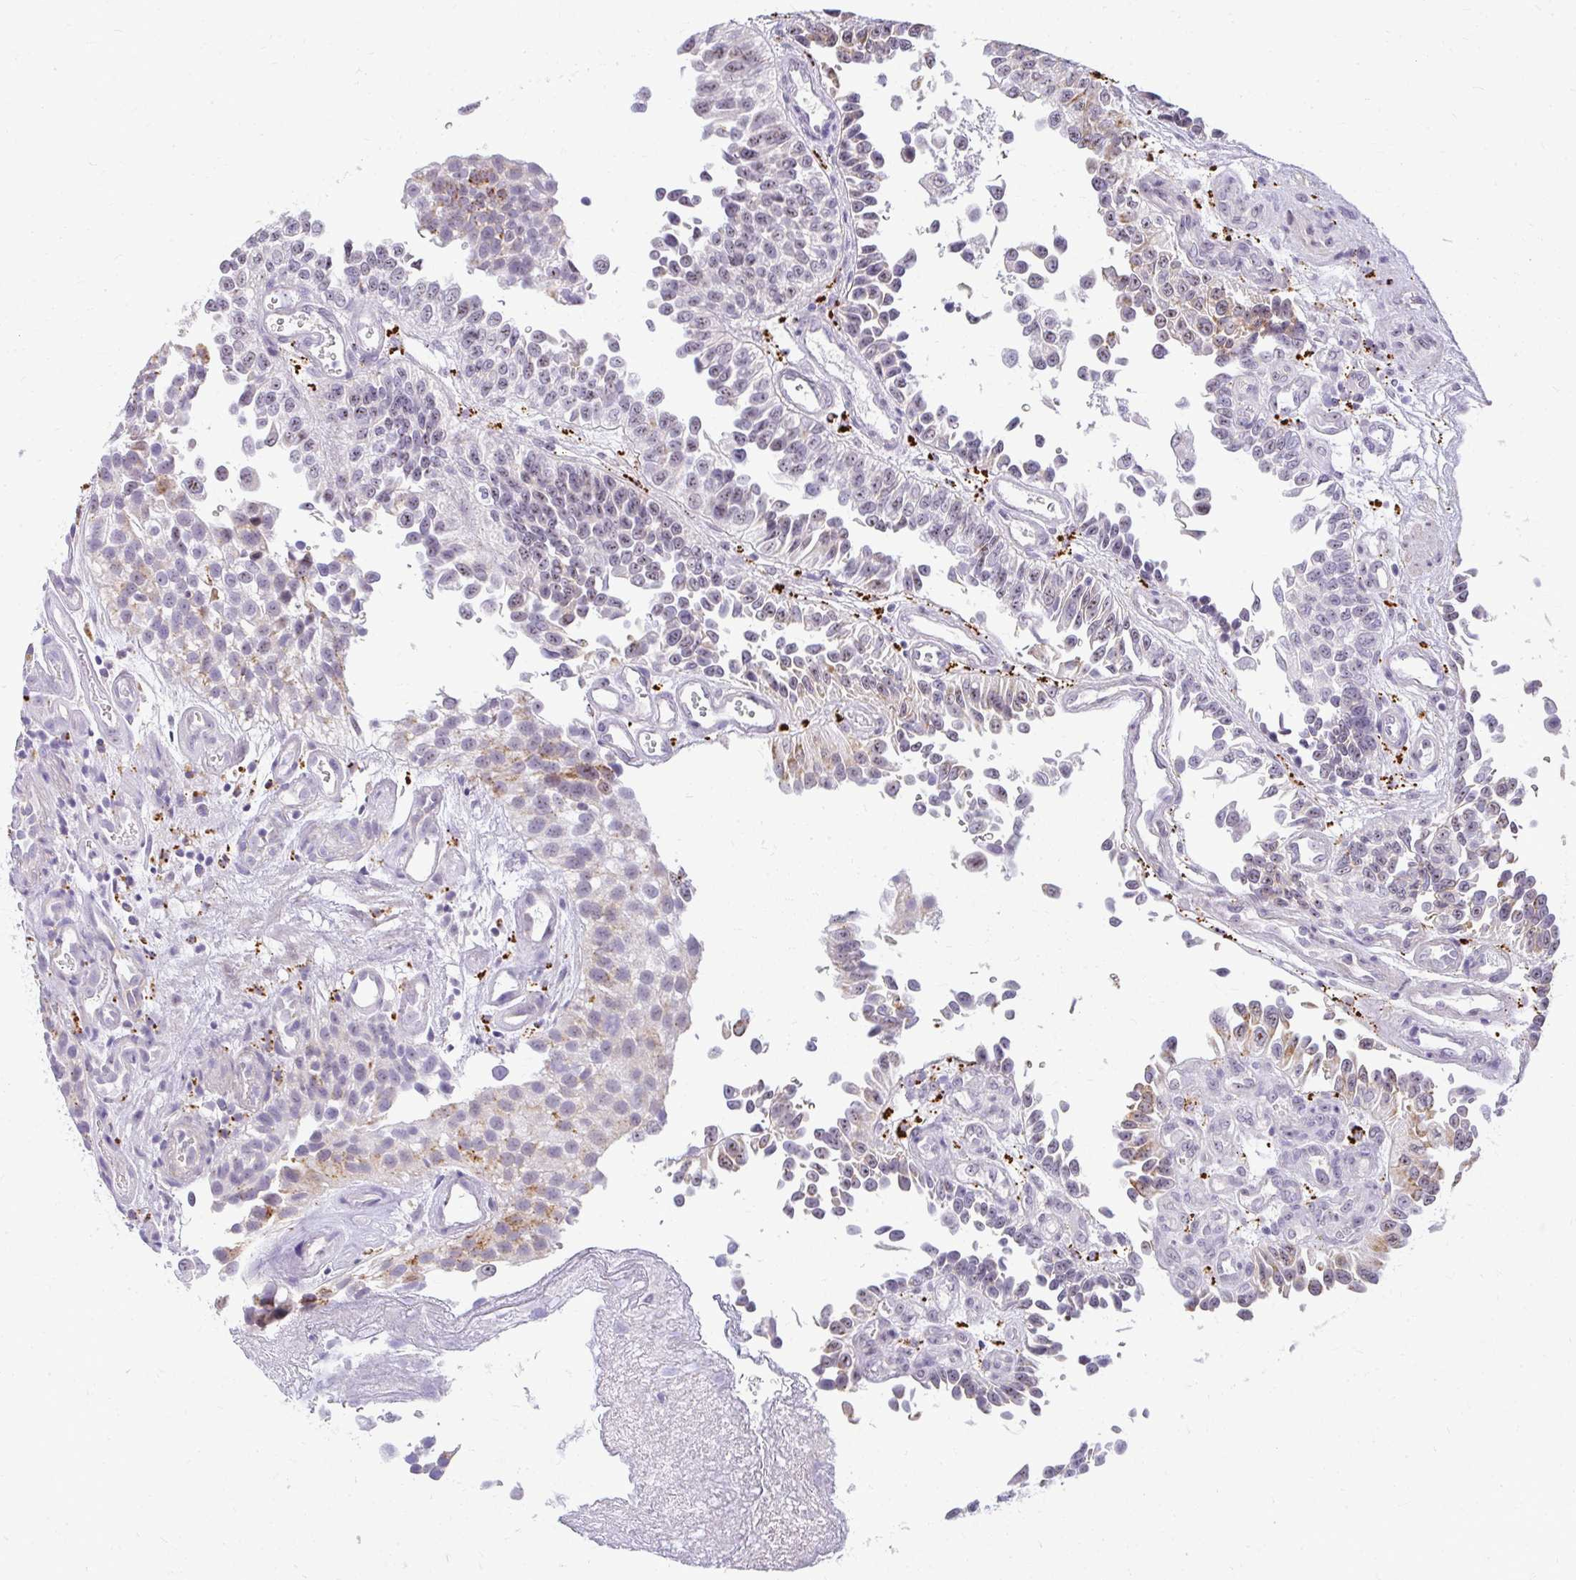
{"staining": {"intensity": "moderate", "quantity": "25%-75%", "location": "cytoplasmic/membranous,nuclear"}, "tissue": "urothelial cancer", "cell_type": "Tumor cells", "image_type": "cancer", "snomed": [{"axis": "morphology", "description": "Urothelial carcinoma, NOS"}, {"axis": "topography", "description": "Urinary bladder"}], "caption": "This histopathology image reveals transitional cell carcinoma stained with immunohistochemistry (IHC) to label a protein in brown. The cytoplasmic/membranous and nuclear of tumor cells show moderate positivity for the protein. Nuclei are counter-stained blue.", "gene": "TEX33", "patient": {"sex": "male", "age": 87}}